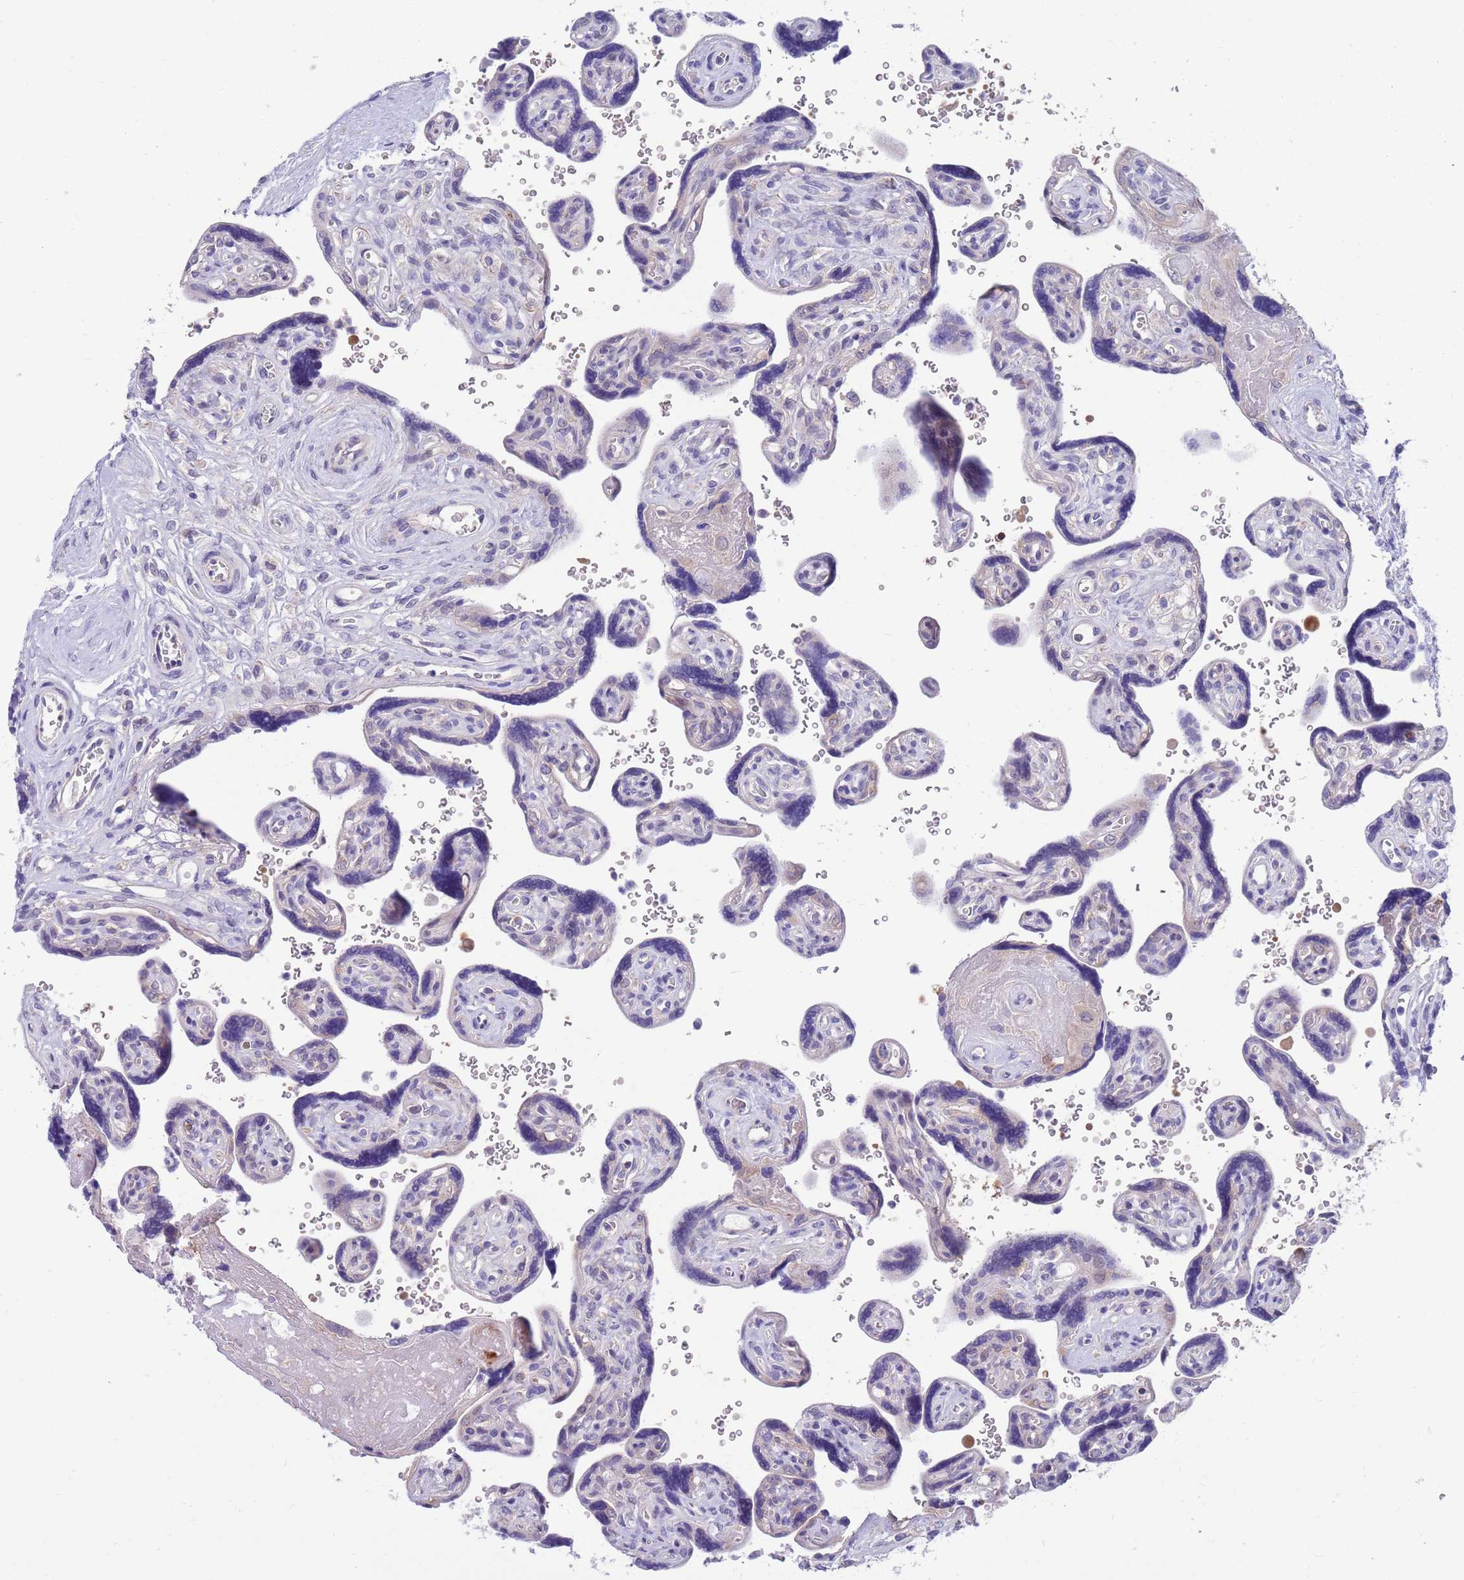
{"staining": {"intensity": "weak", "quantity": "25%-75%", "location": "cytoplasmic/membranous"}, "tissue": "placenta", "cell_type": "Trophoblastic cells", "image_type": "normal", "snomed": [{"axis": "morphology", "description": "Normal tissue, NOS"}, {"axis": "topography", "description": "Placenta"}], "caption": "Placenta stained with immunohistochemistry (IHC) exhibits weak cytoplasmic/membranous positivity in about 25%-75% of trophoblastic cells. The staining was performed using DAB (3,3'-diaminobenzidine), with brown indicating positive protein expression. Nuclei are stained blue with hematoxylin.", "gene": "KLHL29", "patient": {"sex": "female", "age": 39}}